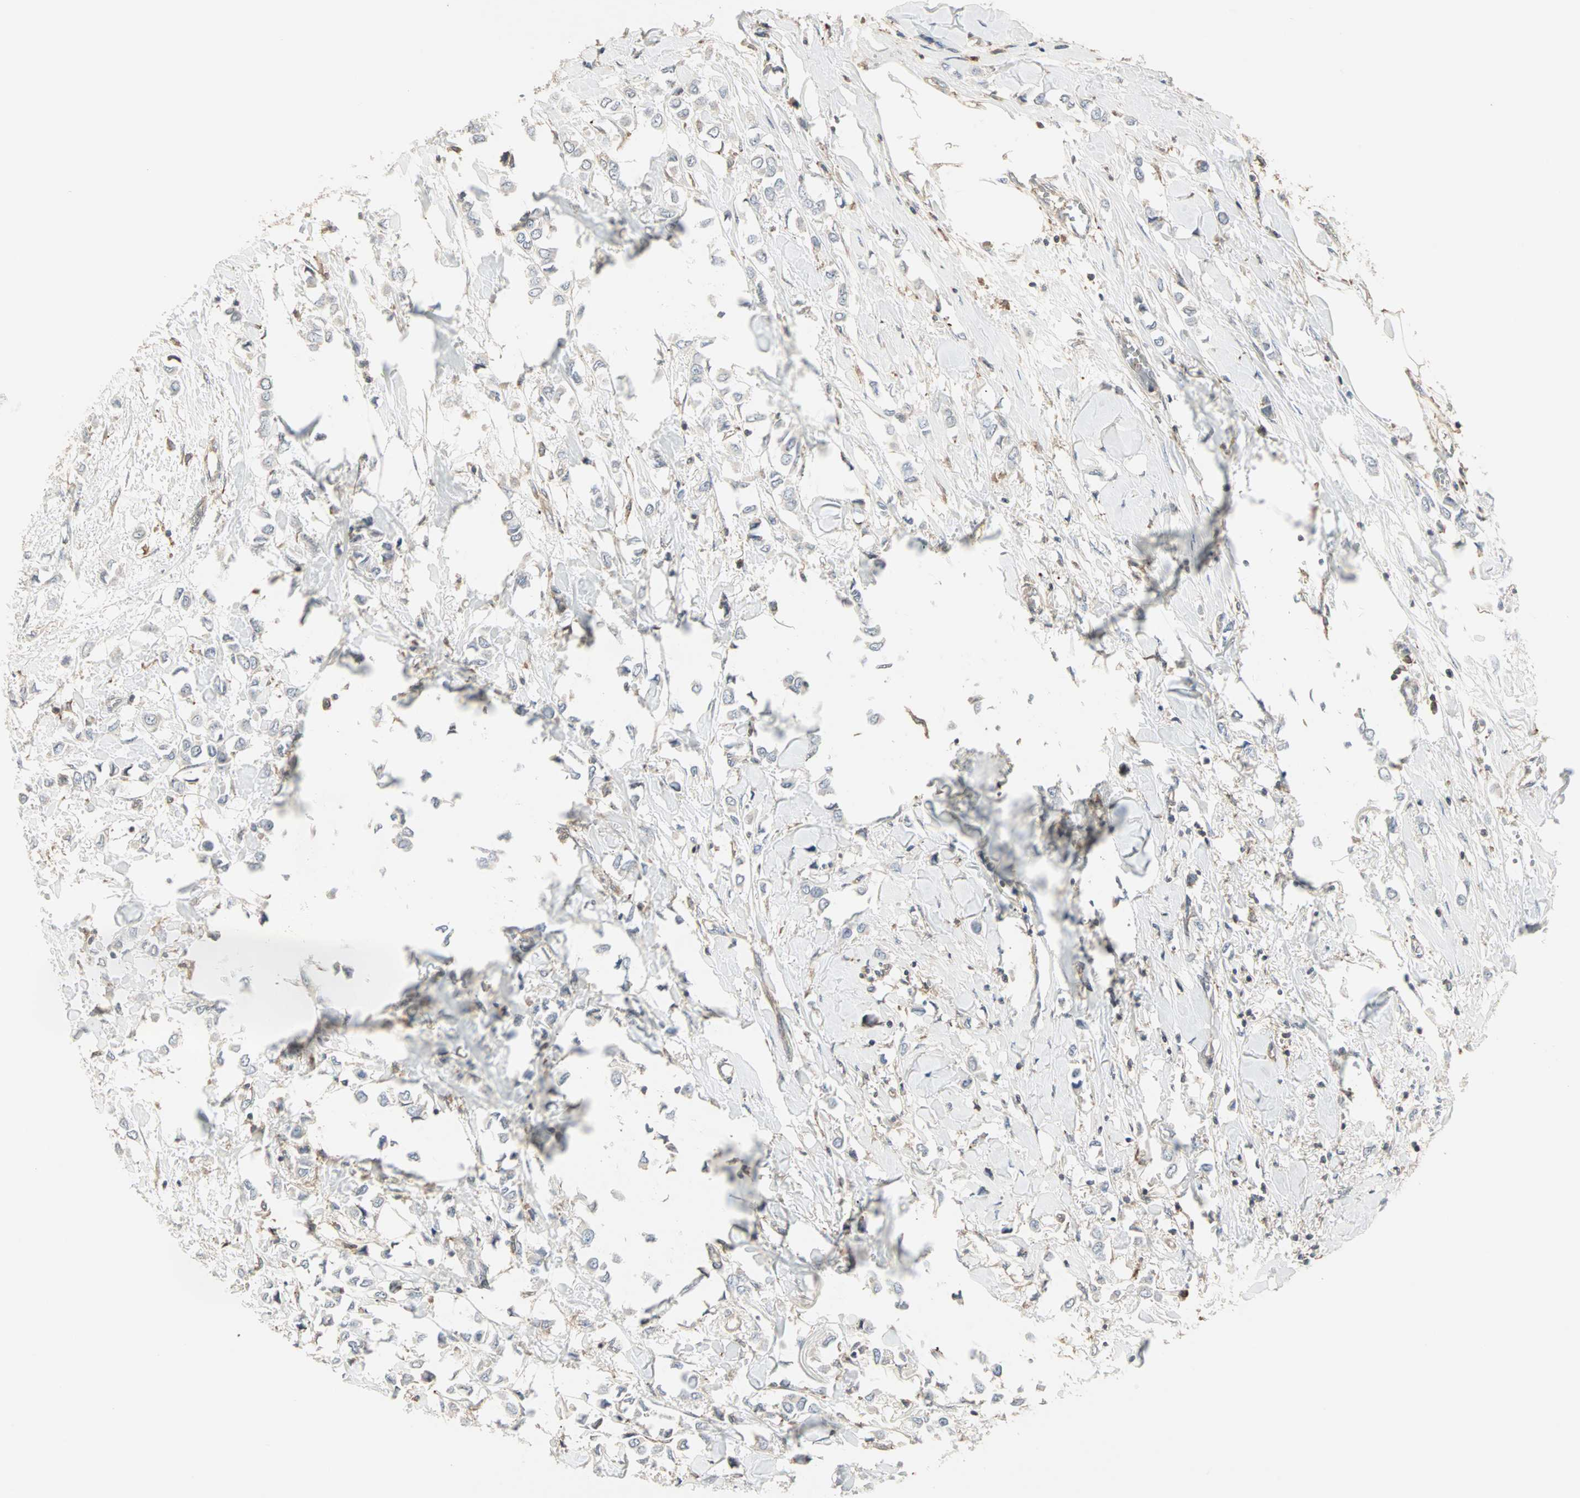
{"staining": {"intensity": "negative", "quantity": "none", "location": "none"}, "tissue": "breast cancer", "cell_type": "Tumor cells", "image_type": "cancer", "snomed": [{"axis": "morphology", "description": "Lobular carcinoma"}, {"axis": "topography", "description": "Breast"}], "caption": "A photomicrograph of human breast cancer (lobular carcinoma) is negative for staining in tumor cells.", "gene": "GNAI2", "patient": {"sex": "female", "age": 51}}